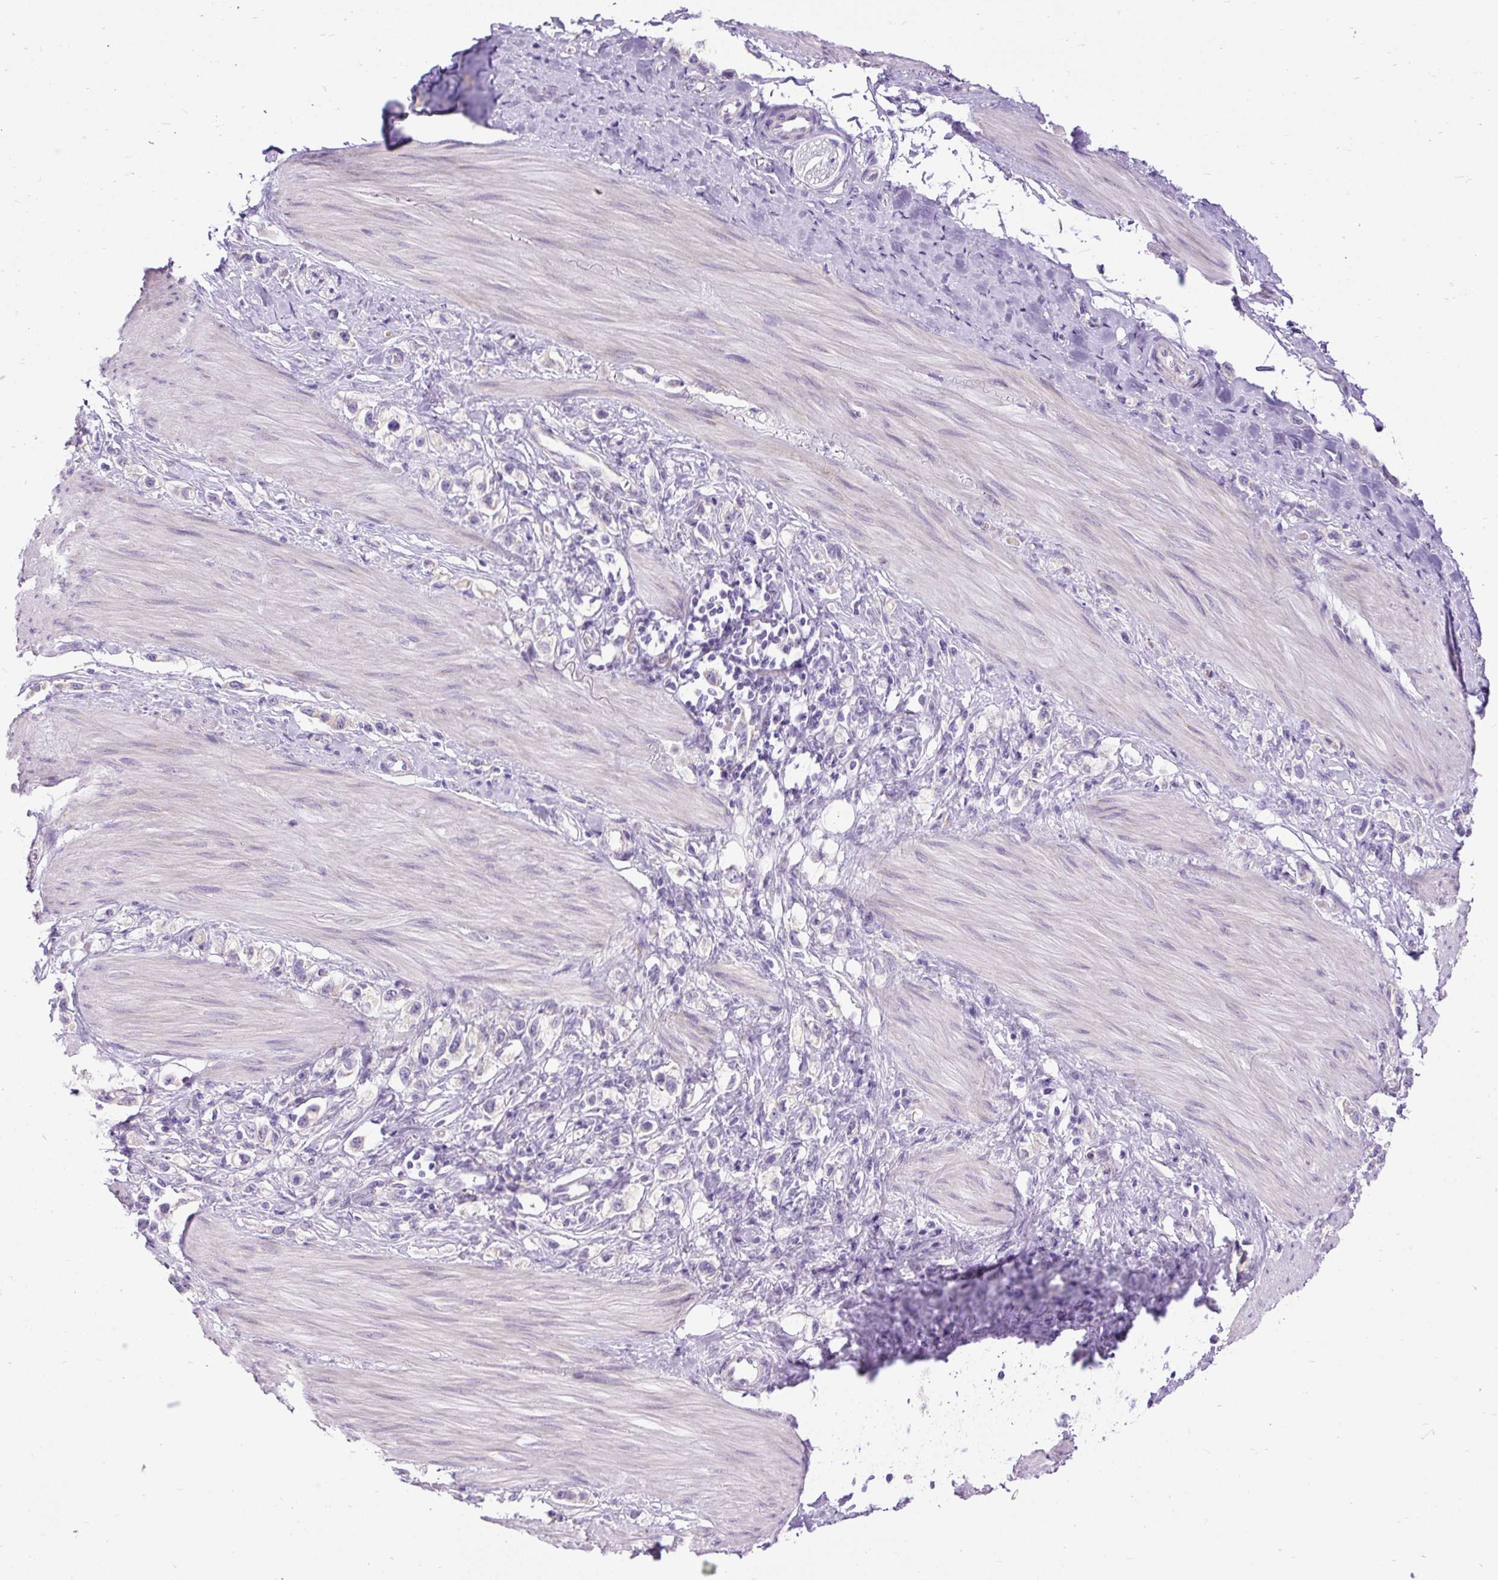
{"staining": {"intensity": "negative", "quantity": "none", "location": "none"}, "tissue": "stomach cancer", "cell_type": "Tumor cells", "image_type": "cancer", "snomed": [{"axis": "morphology", "description": "Adenocarcinoma, NOS"}, {"axis": "topography", "description": "Stomach"}], "caption": "Adenocarcinoma (stomach) was stained to show a protein in brown. There is no significant staining in tumor cells.", "gene": "SYBU", "patient": {"sex": "female", "age": 65}}